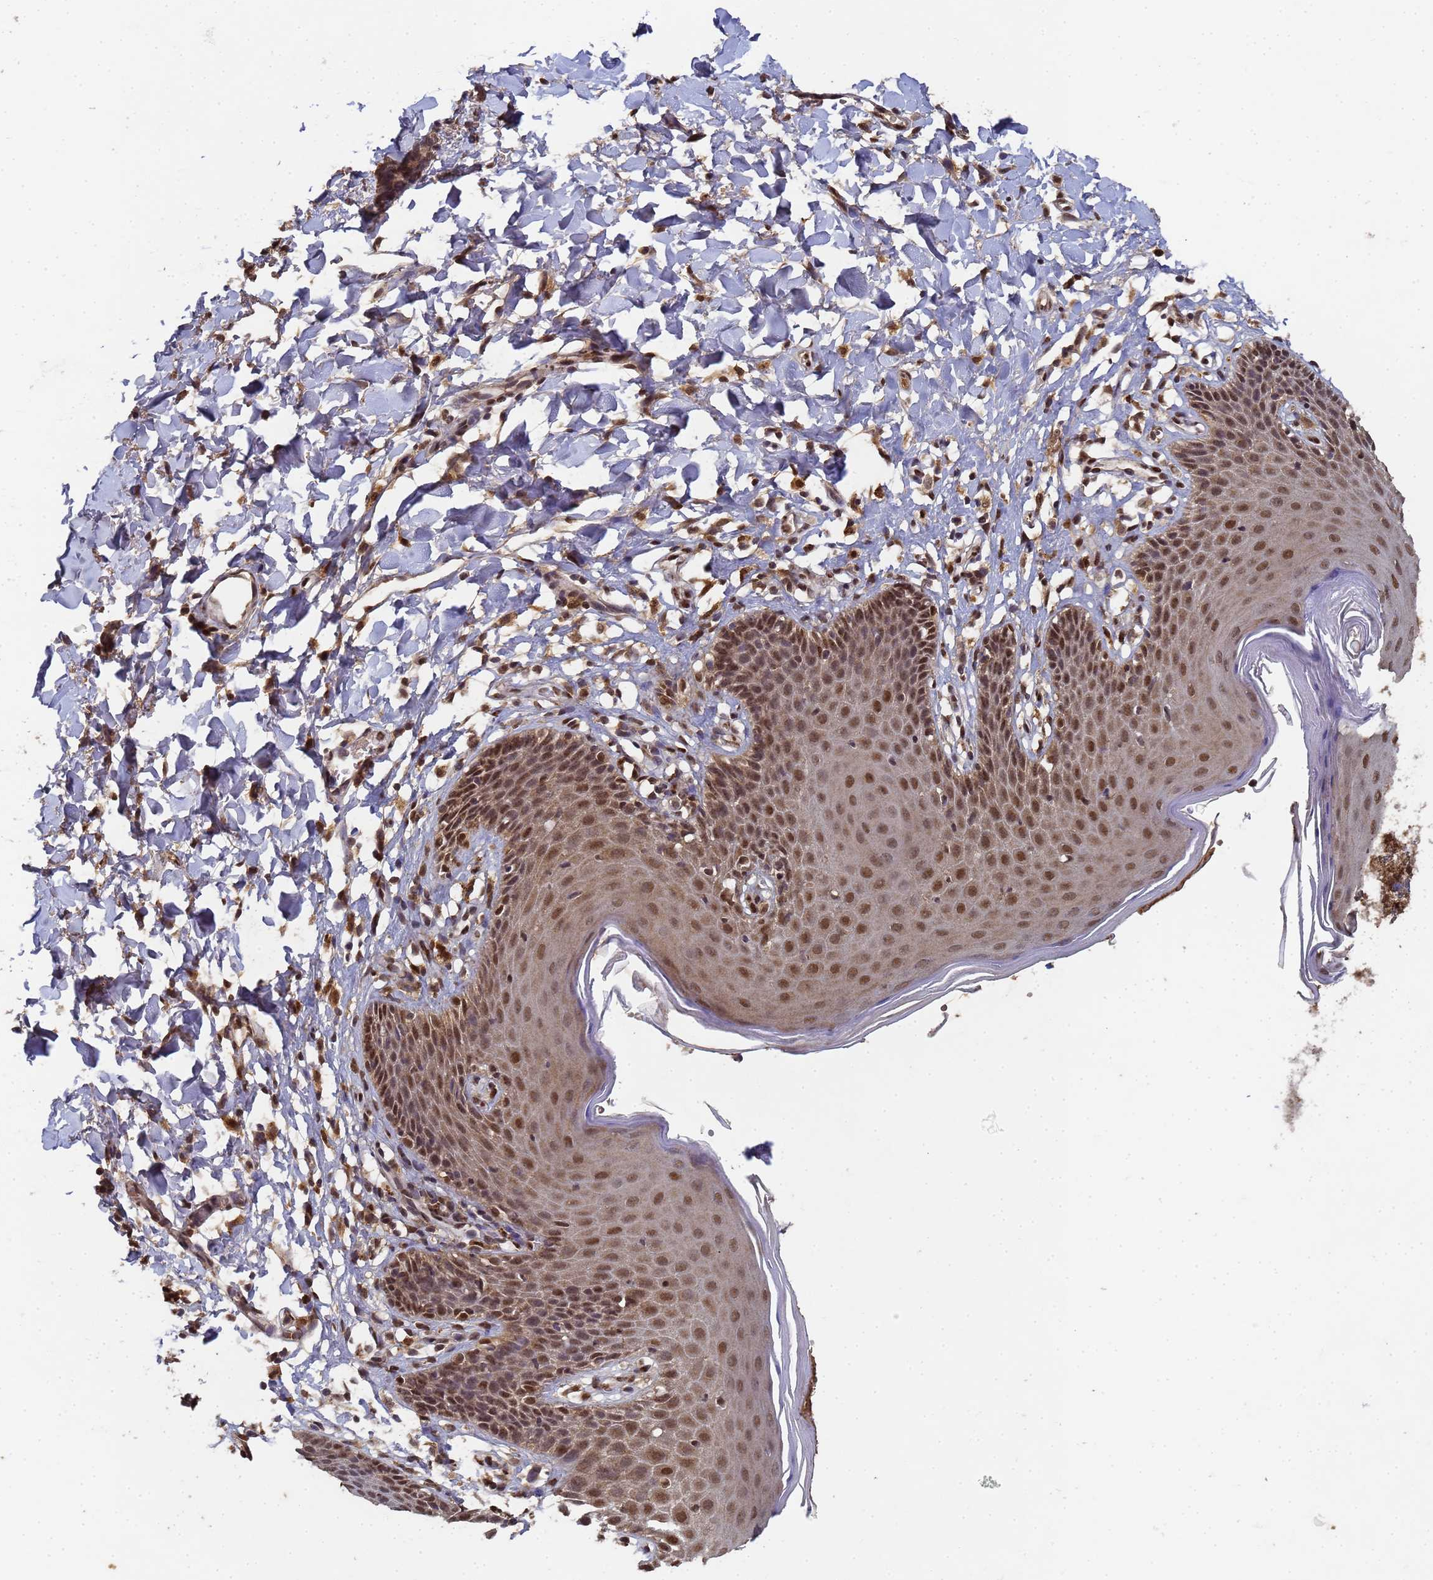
{"staining": {"intensity": "strong", "quantity": ">75%", "location": "cytoplasmic/membranous,nuclear"}, "tissue": "skin", "cell_type": "Epidermal cells", "image_type": "normal", "snomed": [{"axis": "morphology", "description": "Normal tissue, NOS"}, {"axis": "topography", "description": "Vulva"}], "caption": "Skin stained with IHC reveals strong cytoplasmic/membranous,nuclear positivity in approximately >75% of epidermal cells. The protein of interest is shown in brown color, while the nuclei are stained blue.", "gene": "SECISBP2", "patient": {"sex": "female", "age": 68}}